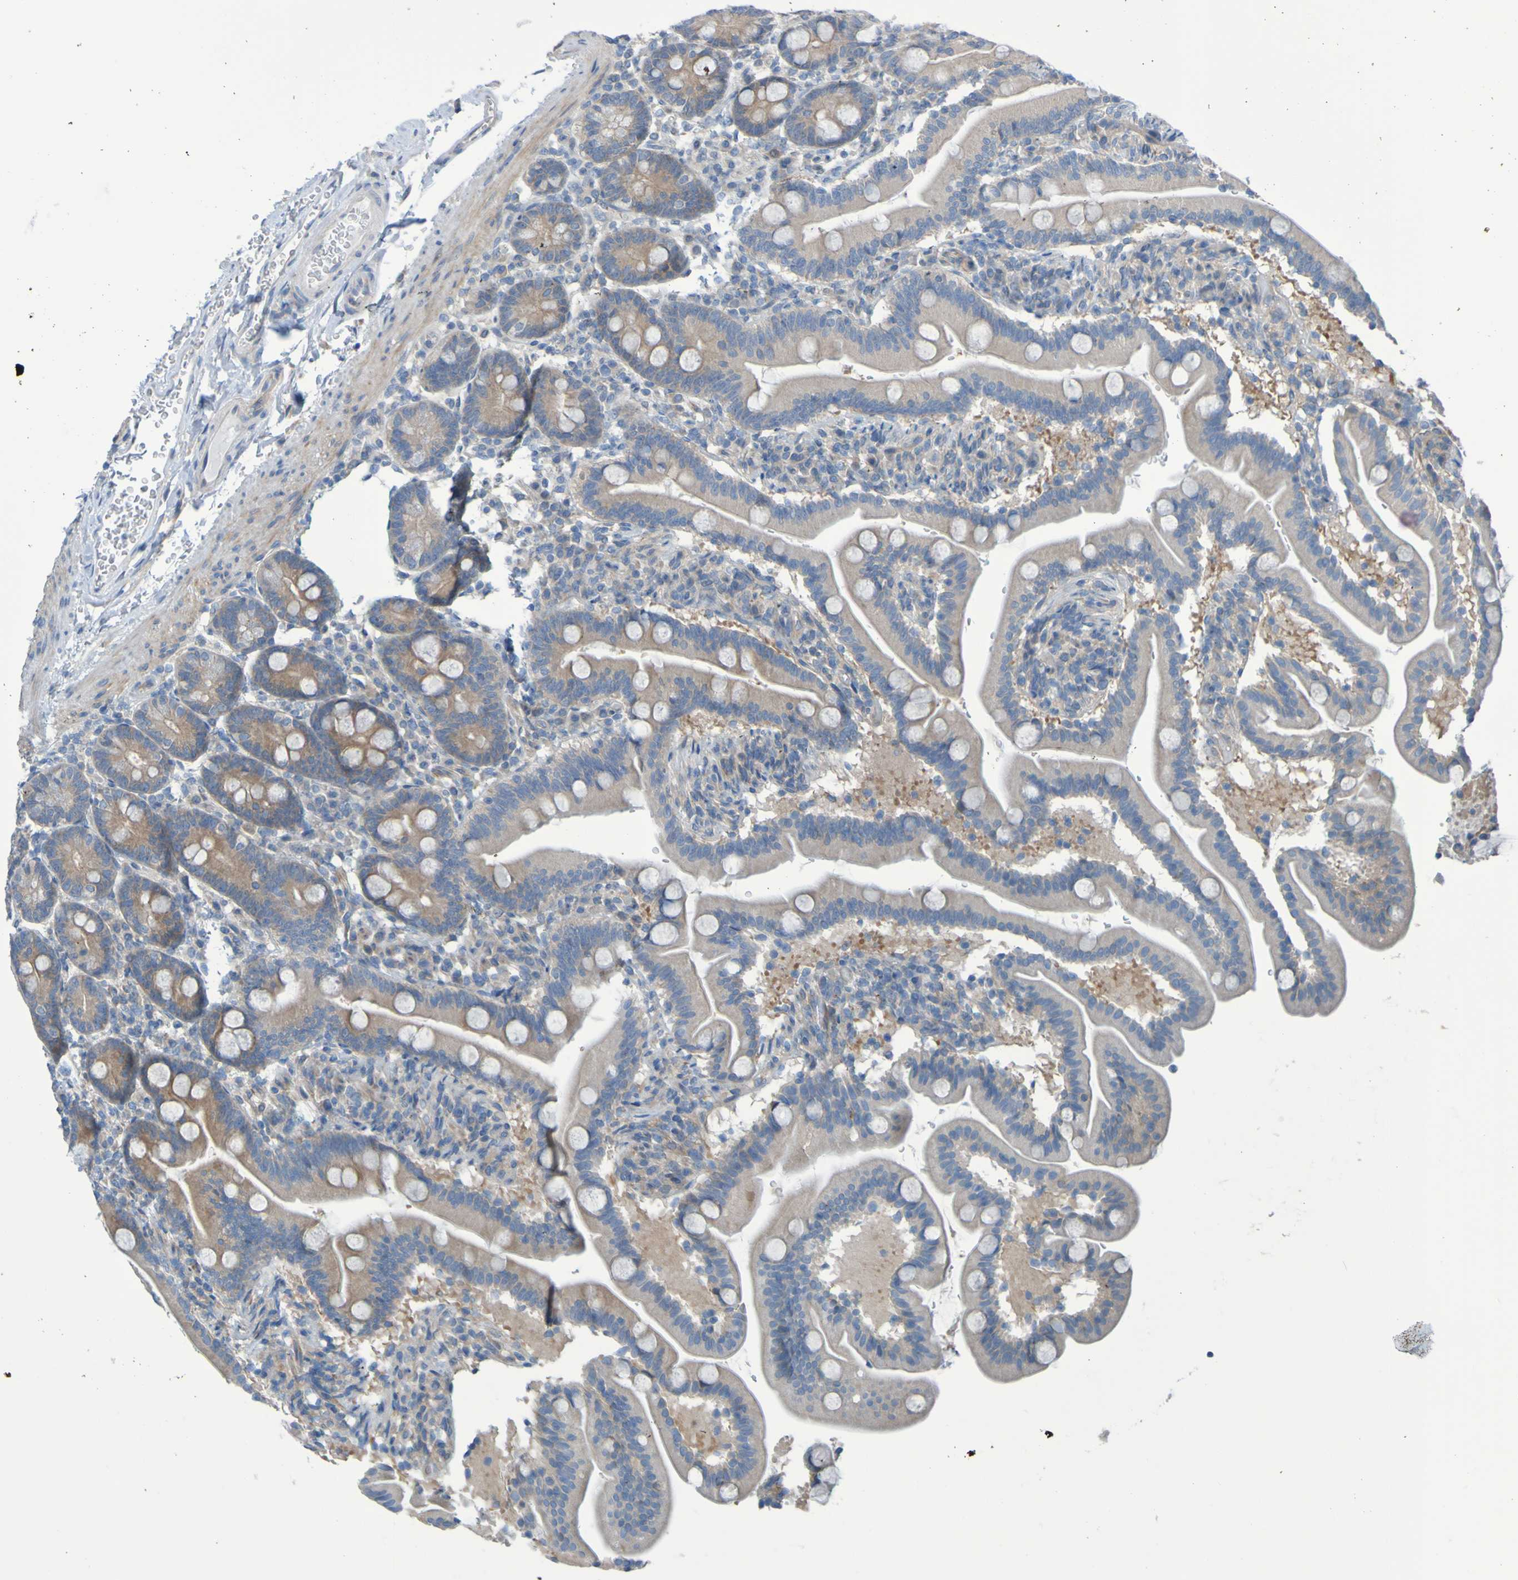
{"staining": {"intensity": "moderate", "quantity": ">75%", "location": "cytoplasmic/membranous"}, "tissue": "duodenum", "cell_type": "Glandular cells", "image_type": "normal", "snomed": [{"axis": "morphology", "description": "Normal tissue, NOS"}, {"axis": "topography", "description": "Duodenum"}], "caption": "IHC micrograph of unremarkable duodenum stained for a protein (brown), which shows medium levels of moderate cytoplasmic/membranous expression in about >75% of glandular cells.", "gene": "NPRL3", "patient": {"sex": "male", "age": 54}}